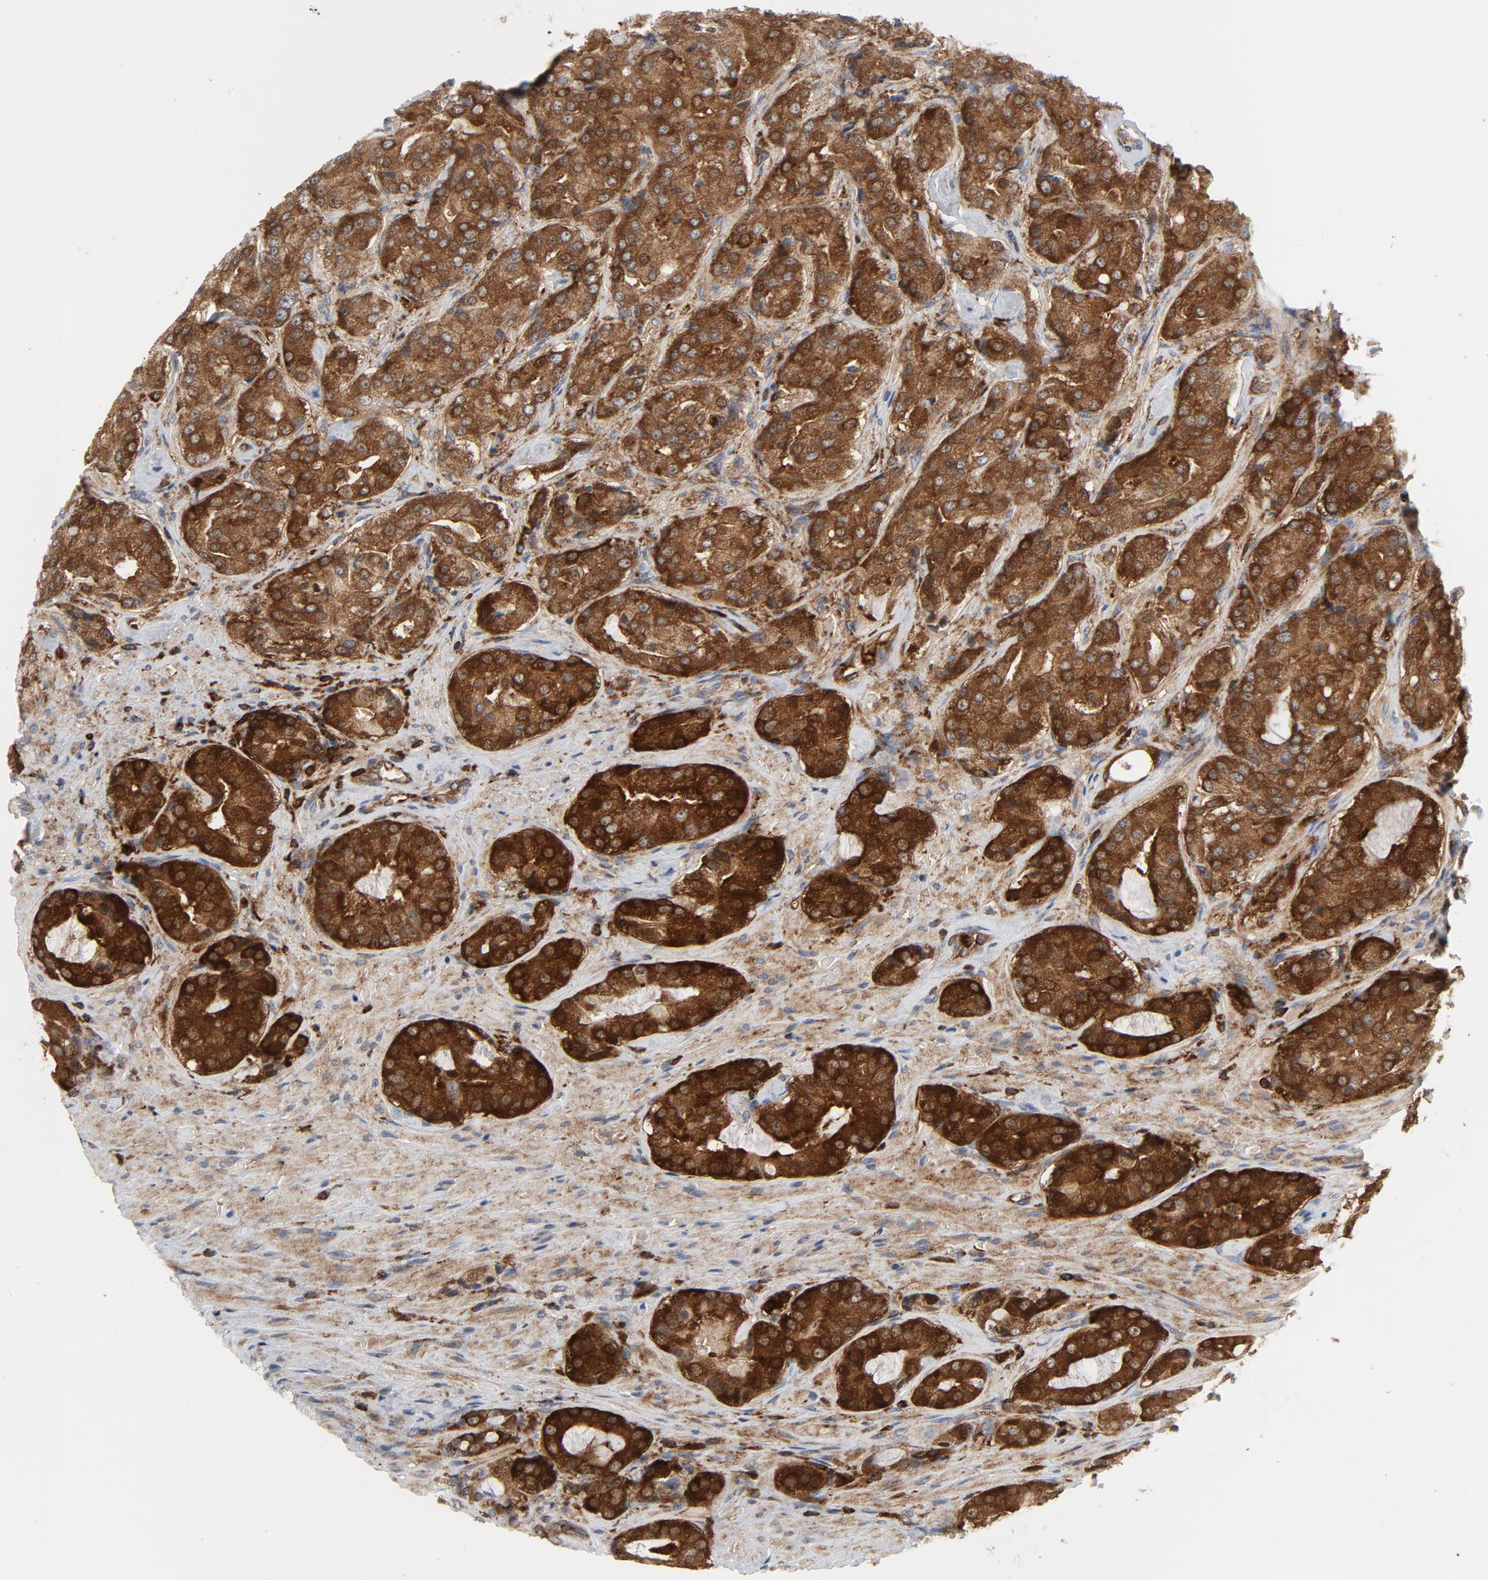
{"staining": {"intensity": "strong", "quantity": ">75%", "location": "cytoplasmic/membranous"}, "tissue": "prostate cancer", "cell_type": "Tumor cells", "image_type": "cancer", "snomed": [{"axis": "morphology", "description": "Adenocarcinoma, High grade"}, {"axis": "topography", "description": "Prostate"}], "caption": "Strong cytoplasmic/membranous protein expression is seen in about >75% of tumor cells in adenocarcinoma (high-grade) (prostate).", "gene": "YES1", "patient": {"sex": "male", "age": 72}}